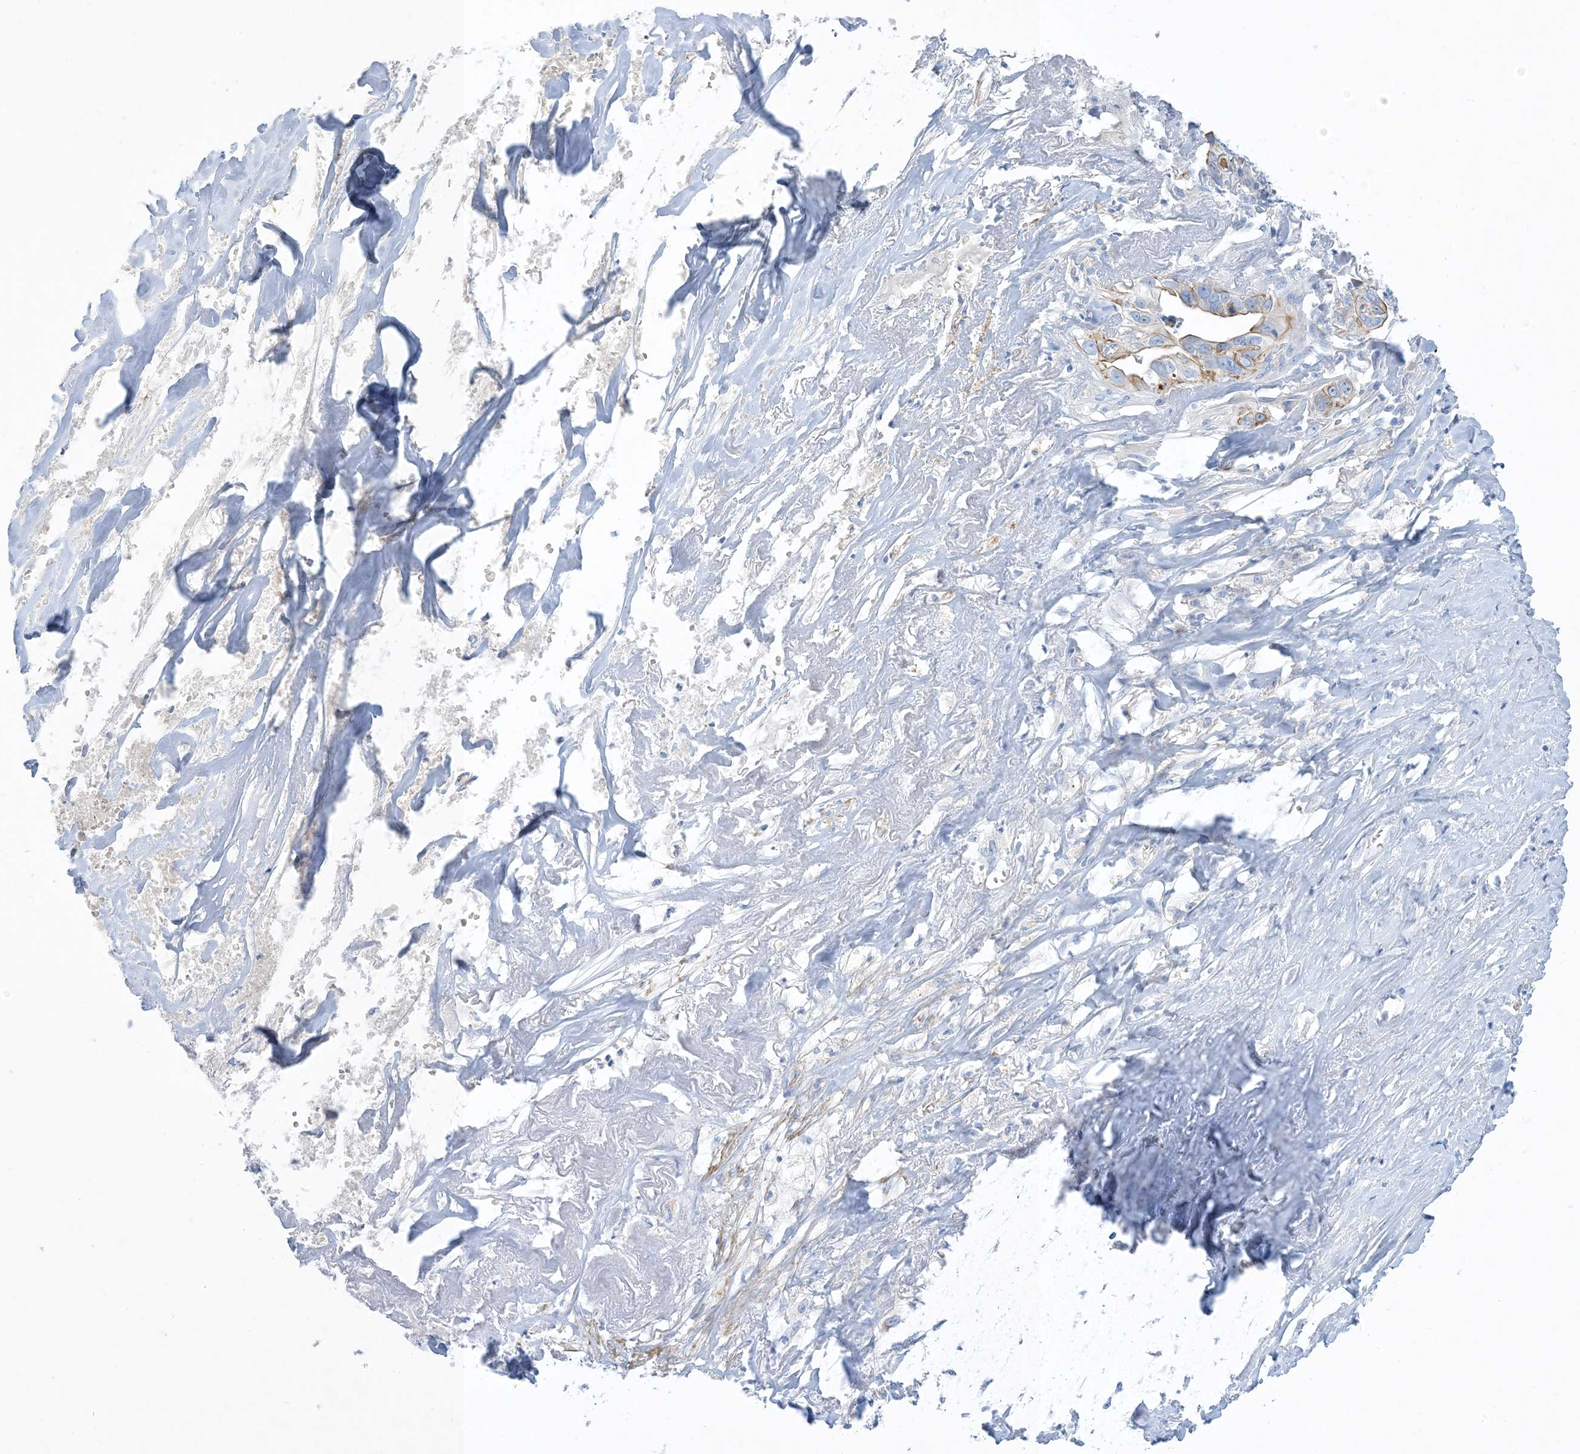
{"staining": {"intensity": "moderate", "quantity": "<25%", "location": "cytoplasmic/membranous"}, "tissue": "liver cancer", "cell_type": "Tumor cells", "image_type": "cancer", "snomed": [{"axis": "morphology", "description": "Cholangiocarcinoma"}, {"axis": "topography", "description": "Liver"}], "caption": "This is a histology image of immunohistochemistry (IHC) staining of liver cancer (cholangiocarcinoma), which shows moderate staining in the cytoplasmic/membranous of tumor cells.", "gene": "XIRP2", "patient": {"sex": "female", "age": 79}}